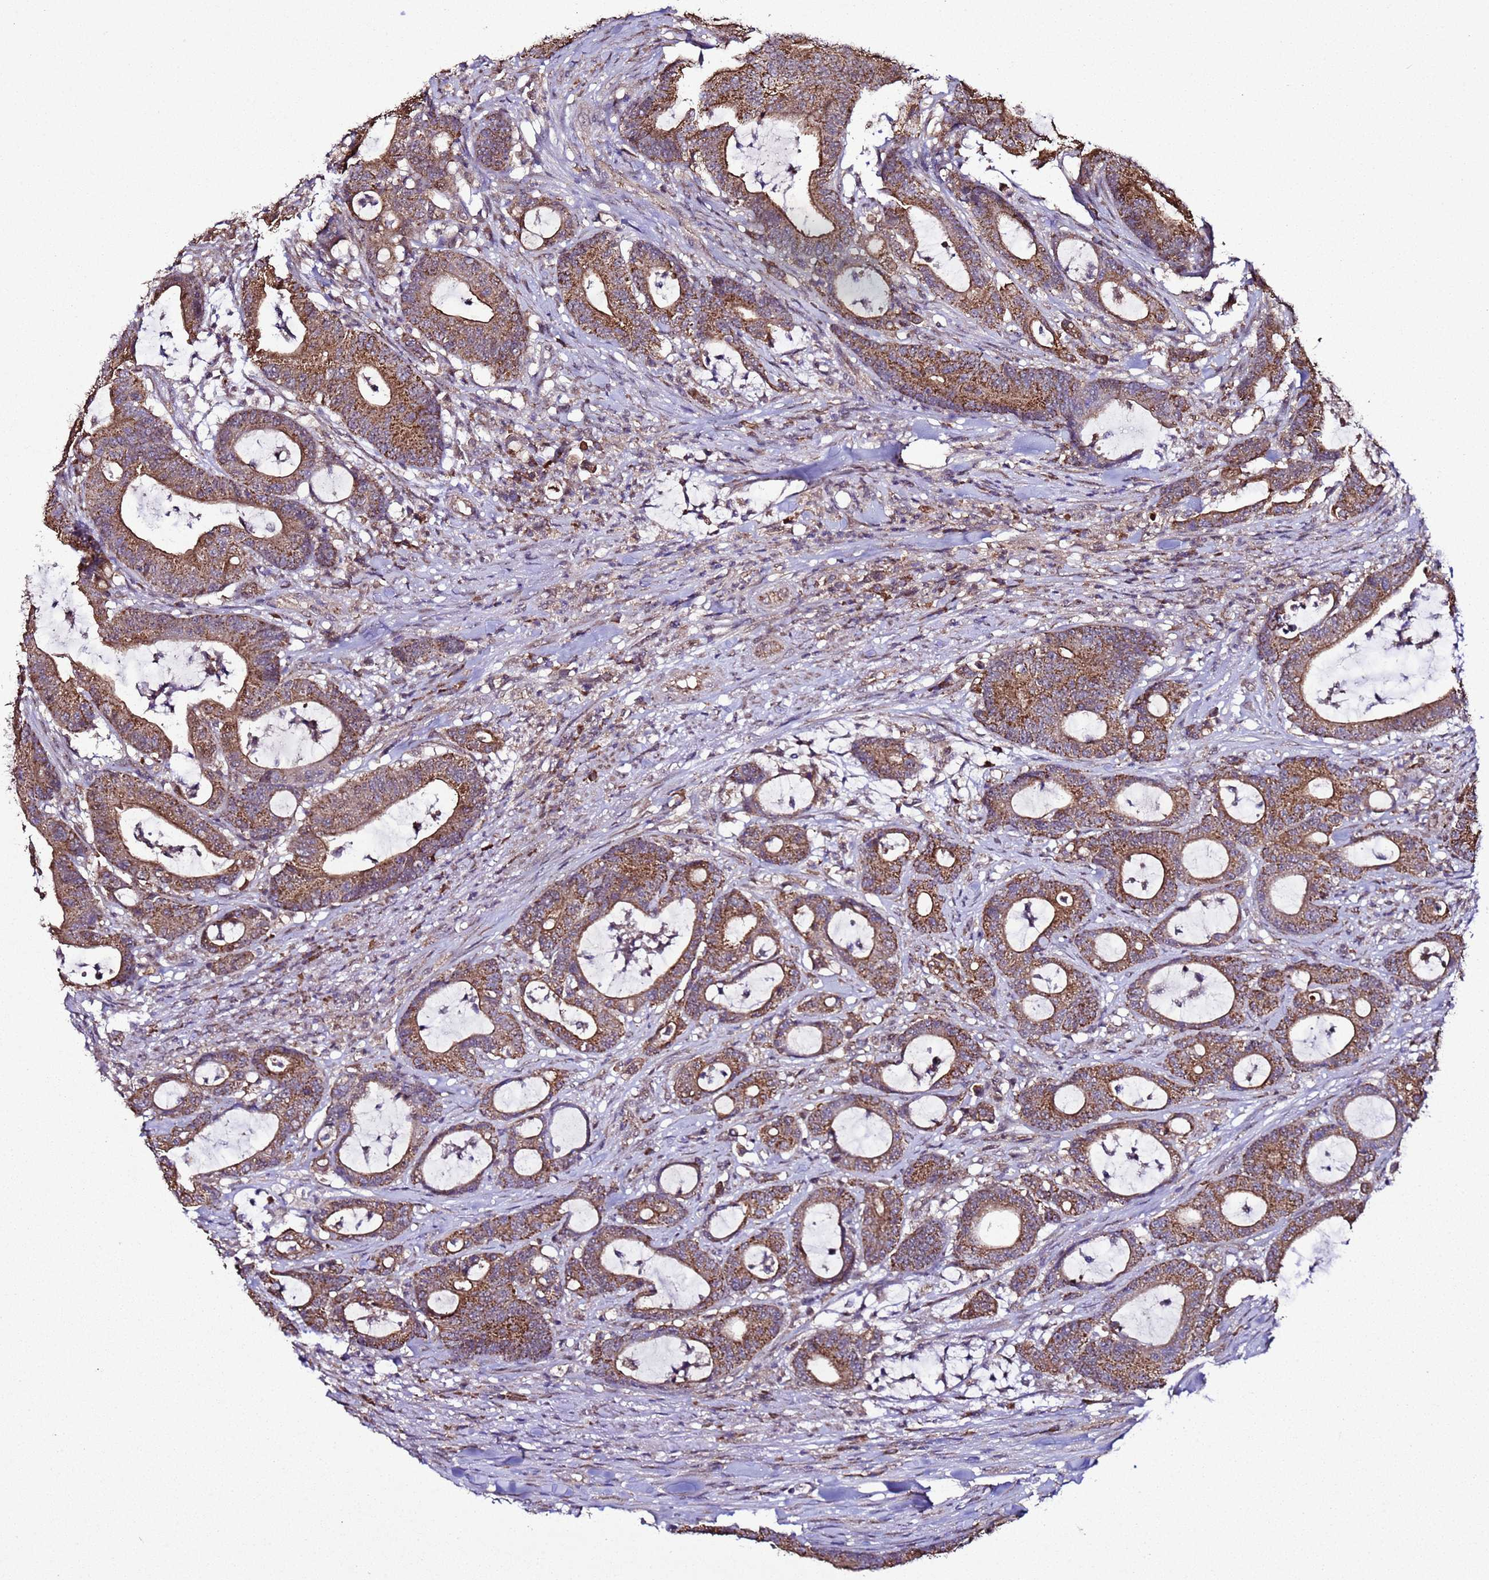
{"staining": {"intensity": "moderate", "quantity": ">75%", "location": "cytoplasmic/membranous"}, "tissue": "colorectal cancer", "cell_type": "Tumor cells", "image_type": "cancer", "snomed": [{"axis": "morphology", "description": "Adenocarcinoma, NOS"}, {"axis": "topography", "description": "Colon"}], "caption": "DAB (3,3'-diaminobenzidine) immunohistochemical staining of human adenocarcinoma (colorectal) shows moderate cytoplasmic/membranous protein positivity in about >75% of tumor cells. The staining was performed using DAB to visualize the protein expression in brown, while the nuclei were stained in blue with hematoxylin (Magnification: 20x).", "gene": "HSPBAP1", "patient": {"sex": "female", "age": 84}}